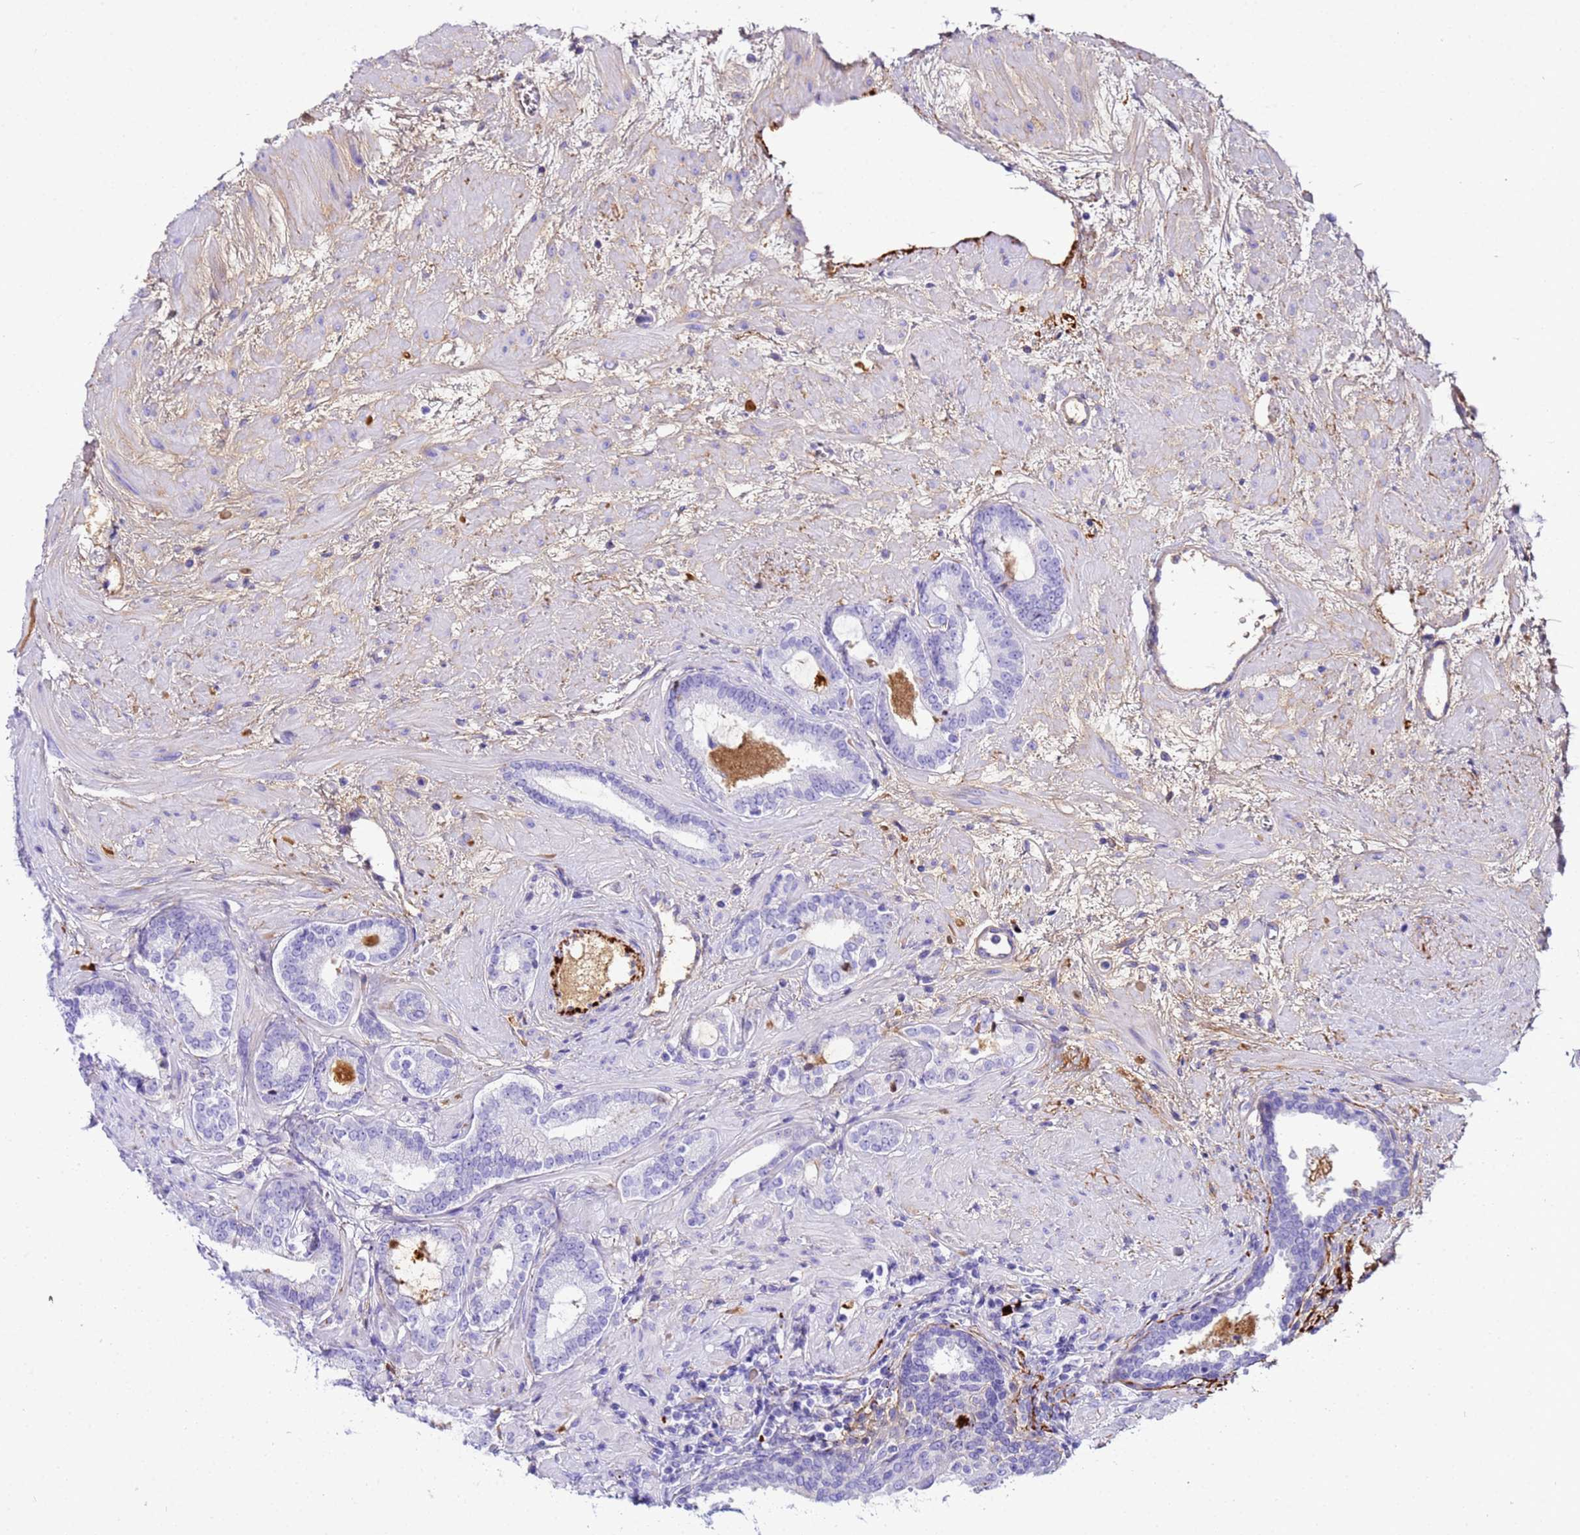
{"staining": {"intensity": "negative", "quantity": "none", "location": "none"}, "tissue": "prostate cancer", "cell_type": "Tumor cells", "image_type": "cancer", "snomed": [{"axis": "morphology", "description": "Adenocarcinoma, High grade"}, {"axis": "topography", "description": "Prostate"}], "caption": "Tumor cells show no significant protein staining in high-grade adenocarcinoma (prostate).", "gene": "CFHR2", "patient": {"sex": "male", "age": 64}}